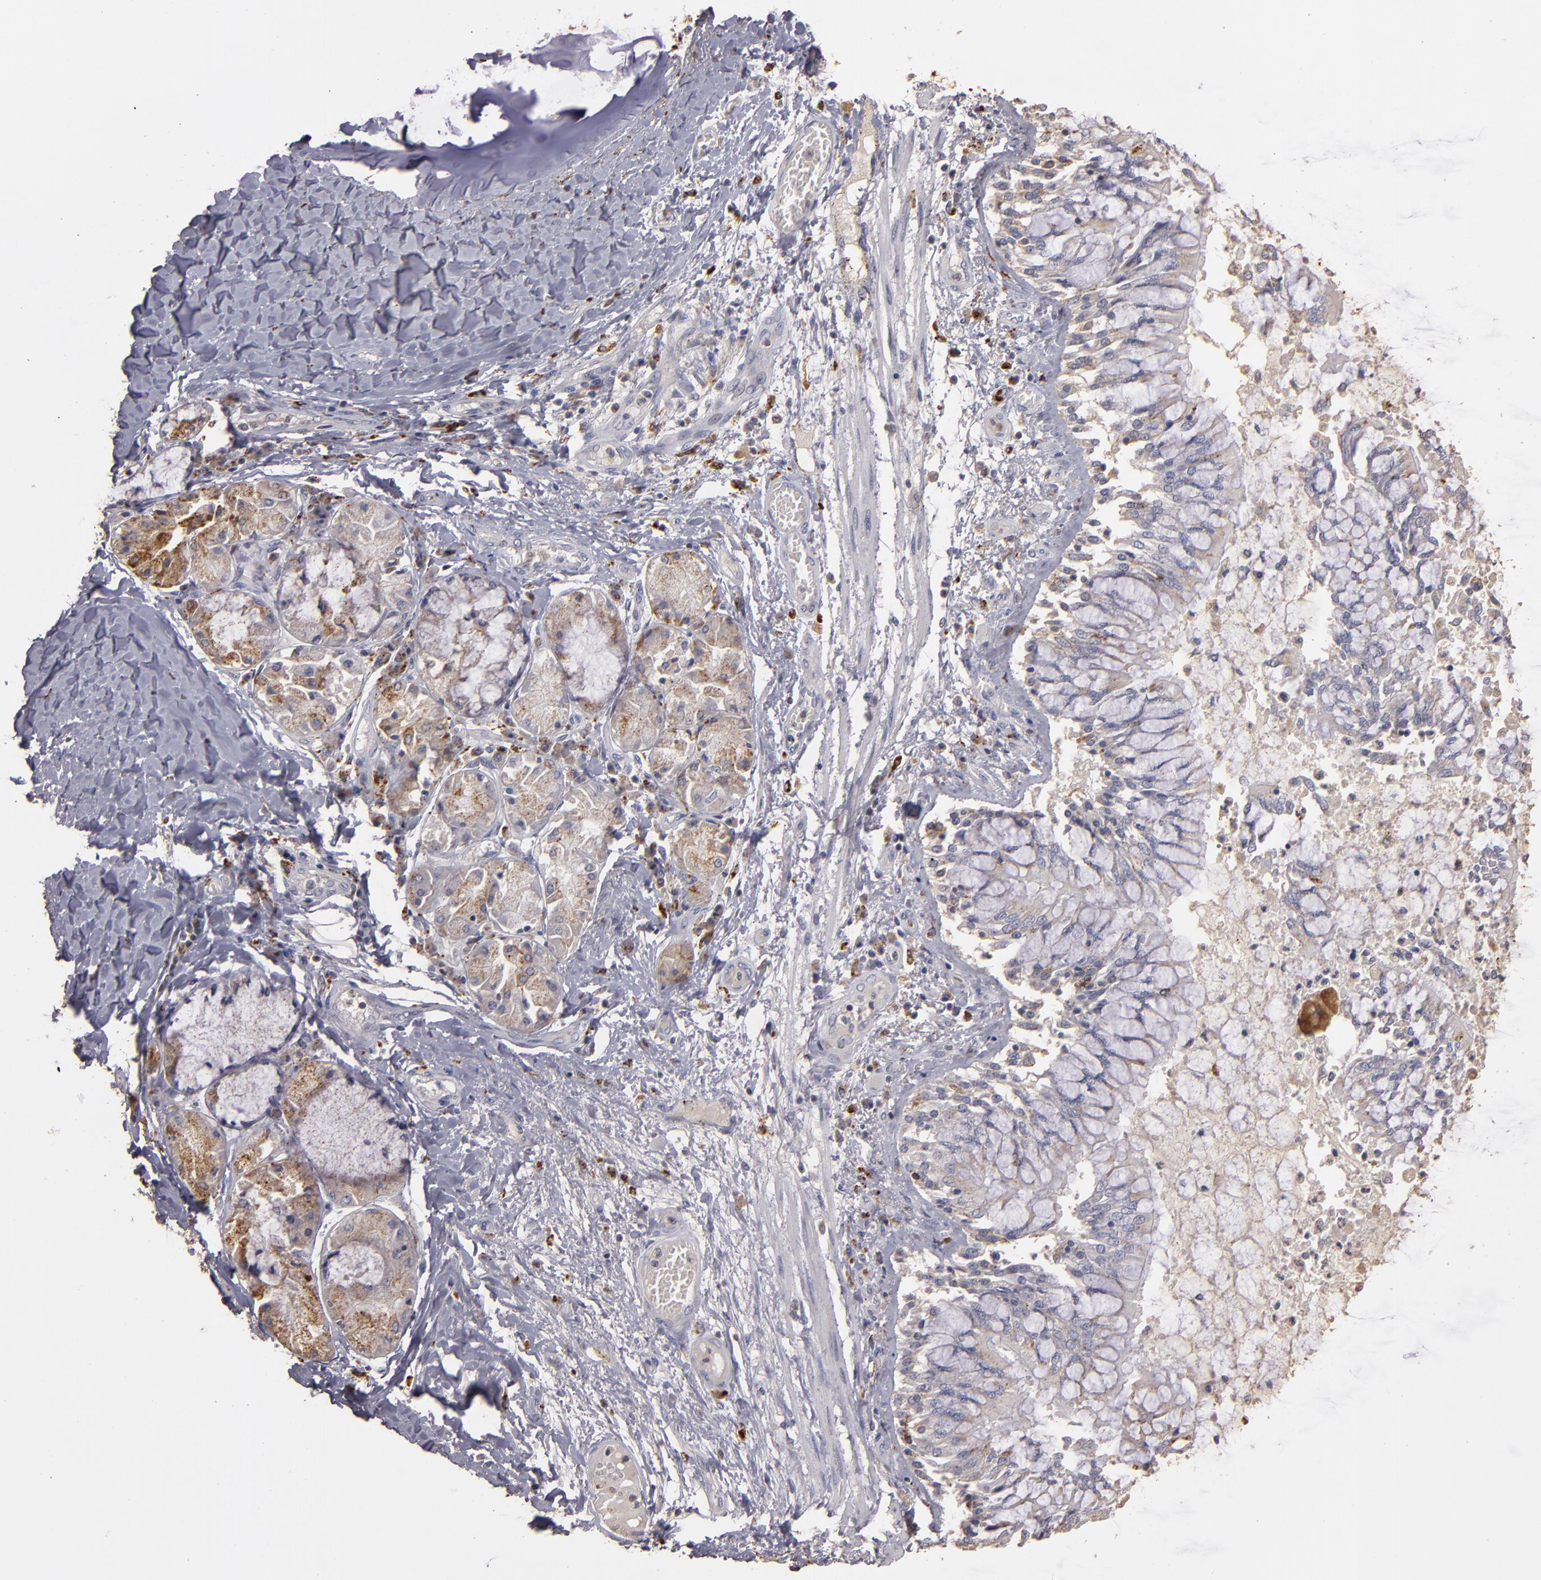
{"staining": {"intensity": "moderate", "quantity": ">75%", "location": "cytoplasmic/membranous"}, "tissue": "bronchus", "cell_type": "Respiratory epithelial cells", "image_type": "normal", "snomed": [{"axis": "morphology", "description": "Normal tissue, NOS"}, {"axis": "topography", "description": "Cartilage tissue"}, {"axis": "topography", "description": "Bronchus"}, {"axis": "topography", "description": "Lung"}], "caption": "Immunohistochemistry histopathology image of normal human bronchus stained for a protein (brown), which demonstrates medium levels of moderate cytoplasmic/membranous expression in about >75% of respiratory epithelial cells.", "gene": "TRAF1", "patient": {"sex": "female", "age": 49}}